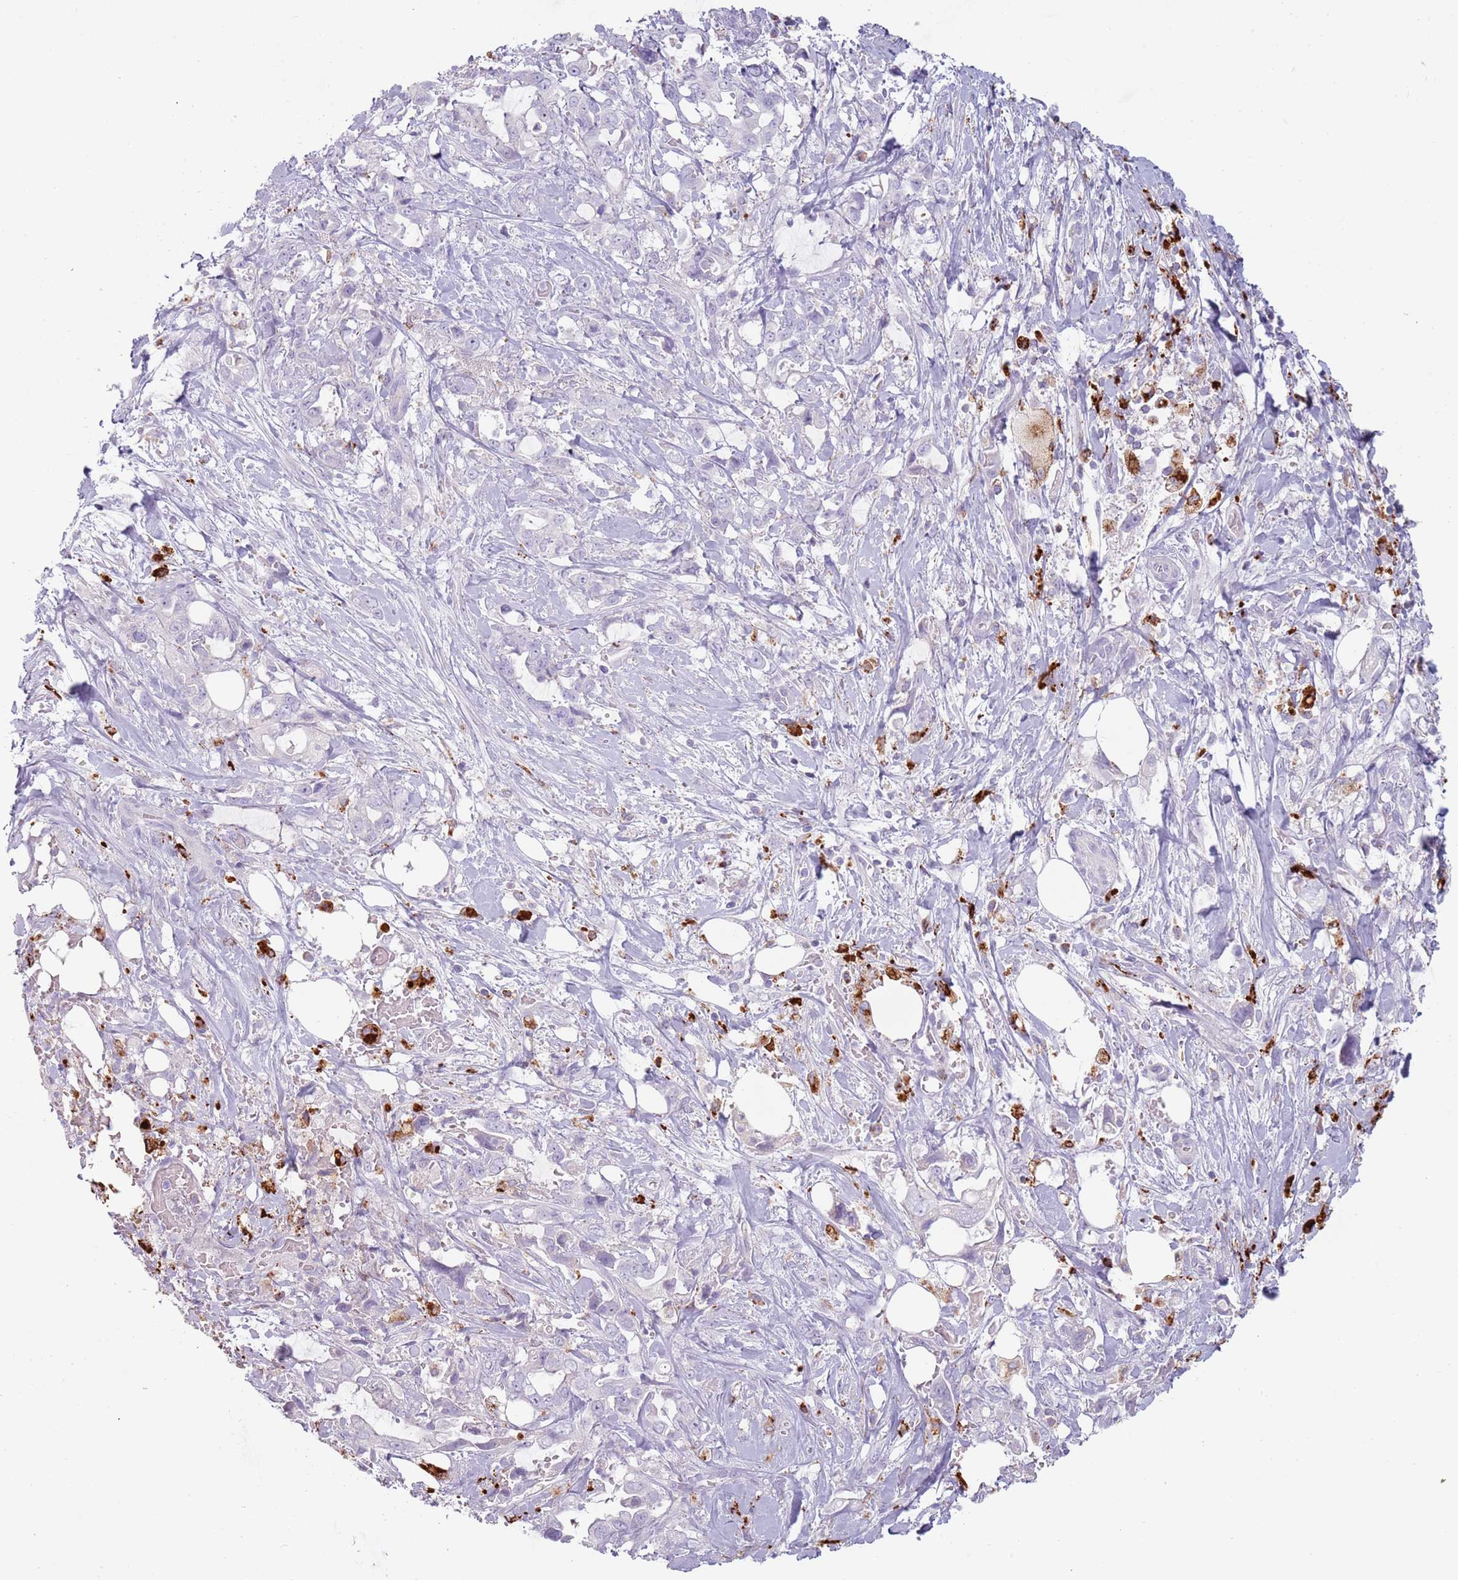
{"staining": {"intensity": "negative", "quantity": "none", "location": "none"}, "tissue": "pancreatic cancer", "cell_type": "Tumor cells", "image_type": "cancer", "snomed": [{"axis": "morphology", "description": "Adenocarcinoma, NOS"}, {"axis": "topography", "description": "Pancreas"}], "caption": "DAB (3,3'-diaminobenzidine) immunohistochemical staining of human pancreatic adenocarcinoma exhibits no significant positivity in tumor cells.", "gene": "NWD2", "patient": {"sex": "female", "age": 61}}